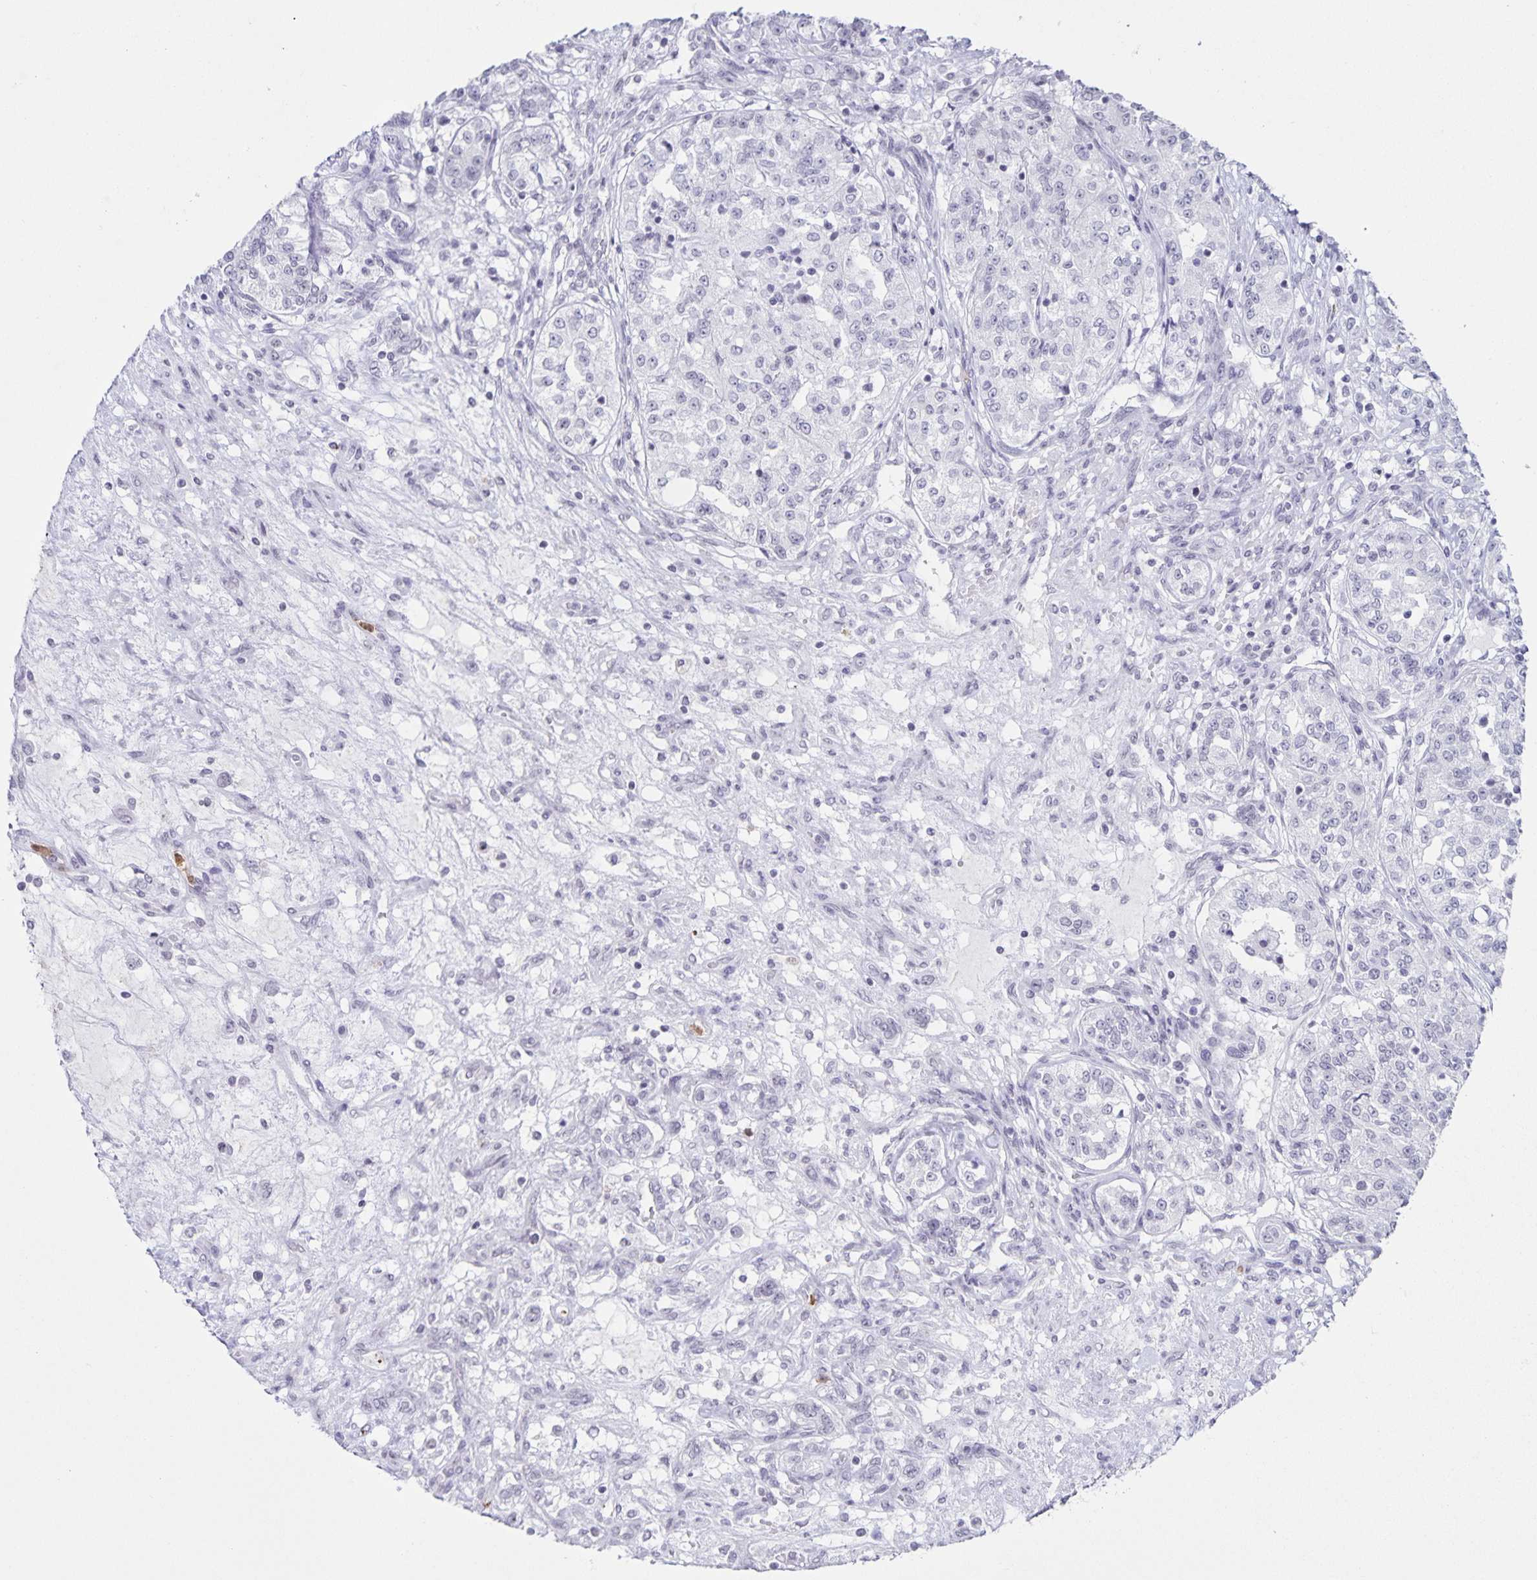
{"staining": {"intensity": "negative", "quantity": "none", "location": "none"}, "tissue": "renal cancer", "cell_type": "Tumor cells", "image_type": "cancer", "snomed": [{"axis": "morphology", "description": "Adenocarcinoma, NOS"}, {"axis": "topography", "description": "Kidney"}], "caption": "DAB immunohistochemical staining of renal cancer exhibits no significant expression in tumor cells.", "gene": "LCE6A", "patient": {"sex": "female", "age": 63}}